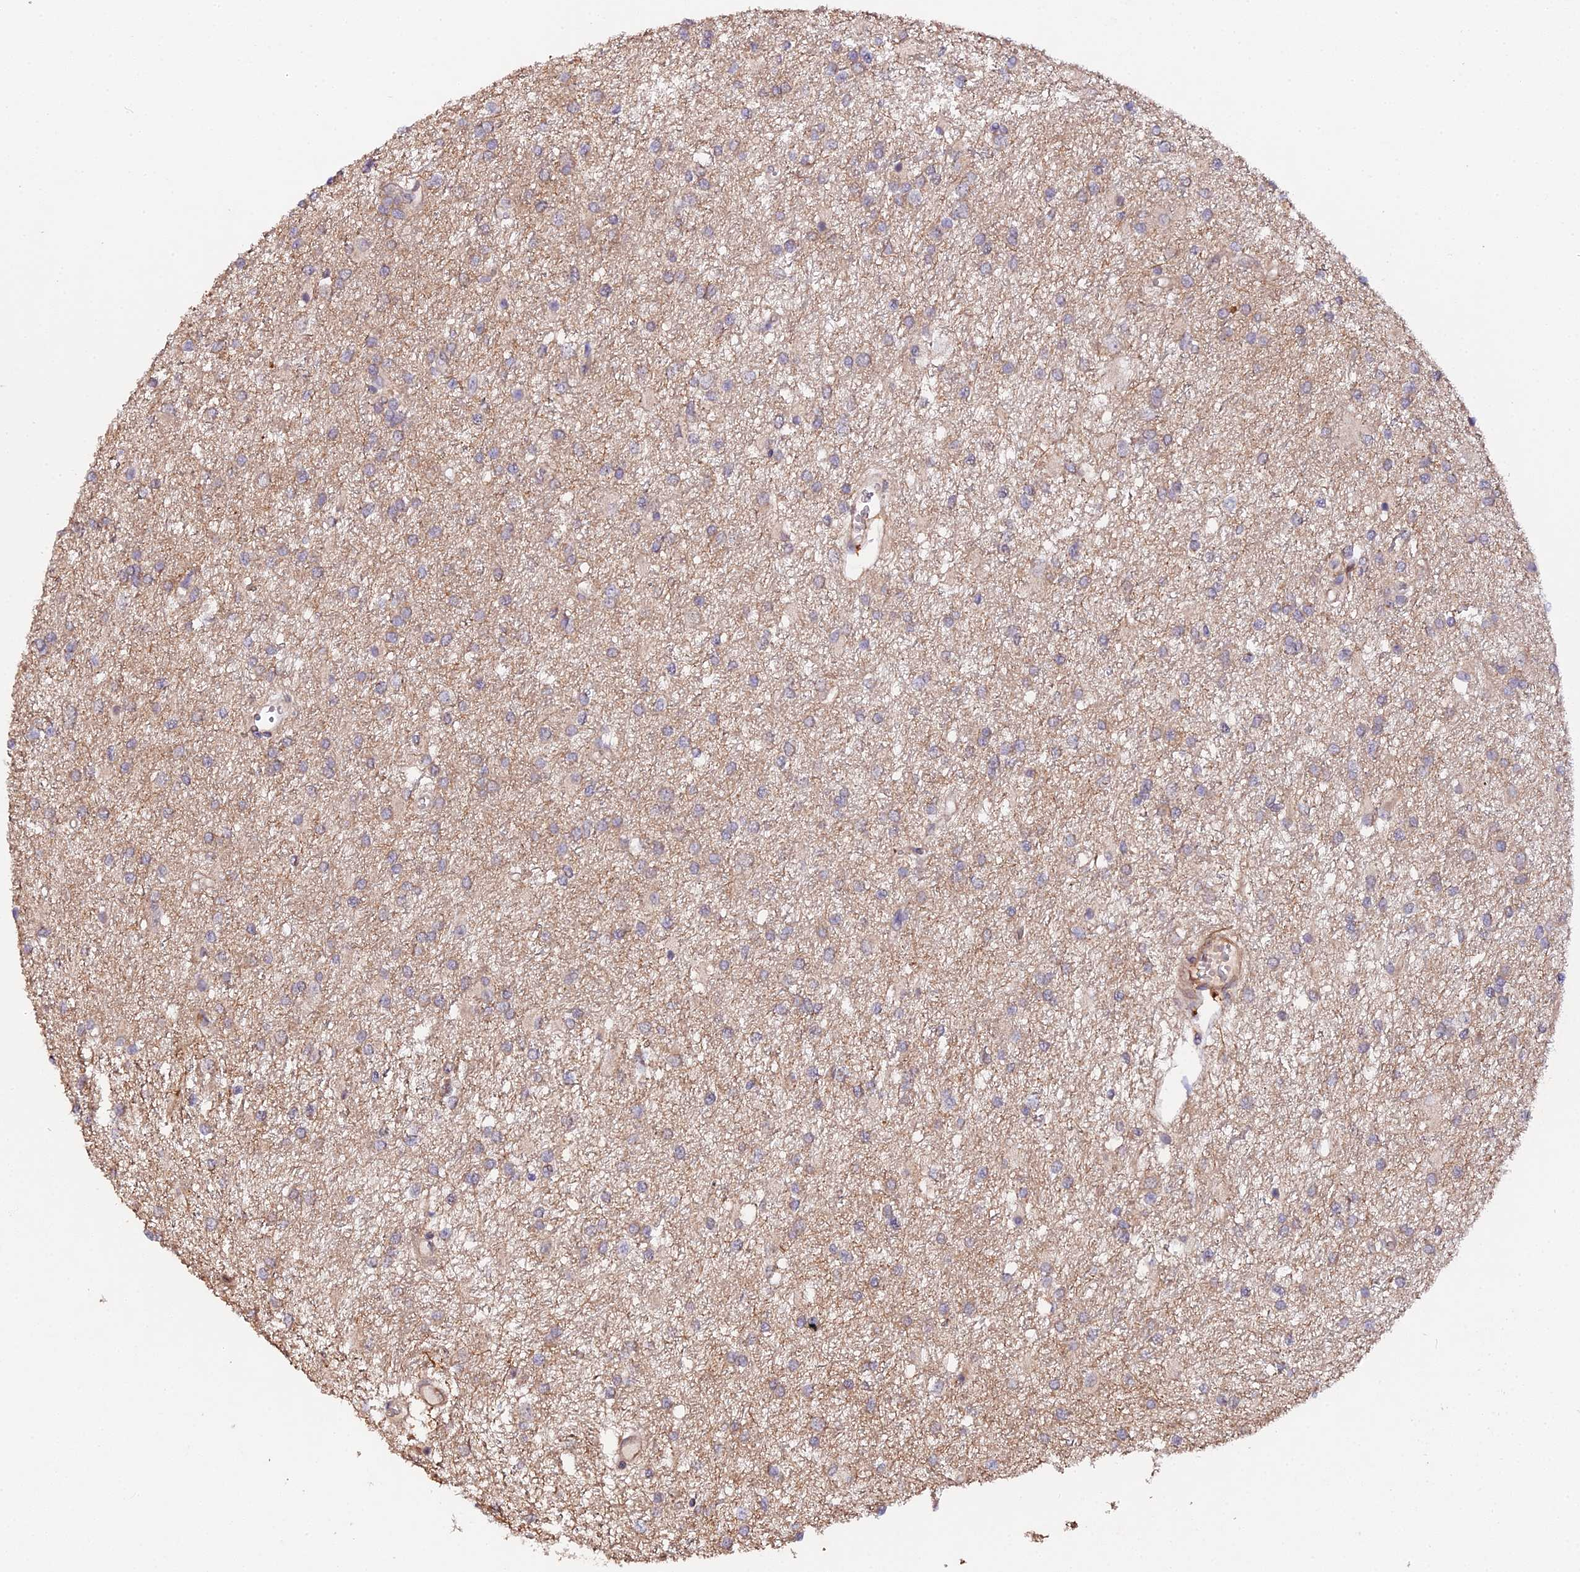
{"staining": {"intensity": "weak", "quantity": "25%-75%", "location": "cytoplasmic/membranous"}, "tissue": "glioma", "cell_type": "Tumor cells", "image_type": "cancer", "snomed": [{"axis": "morphology", "description": "Glioma, malignant, High grade"}, {"axis": "topography", "description": "Brain"}], "caption": "Protein positivity by immunohistochemistry exhibits weak cytoplasmic/membranous expression in about 25%-75% of tumor cells in glioma.", "gene": "TRIM26", "patient": {"sex": "female", "age": 50}}